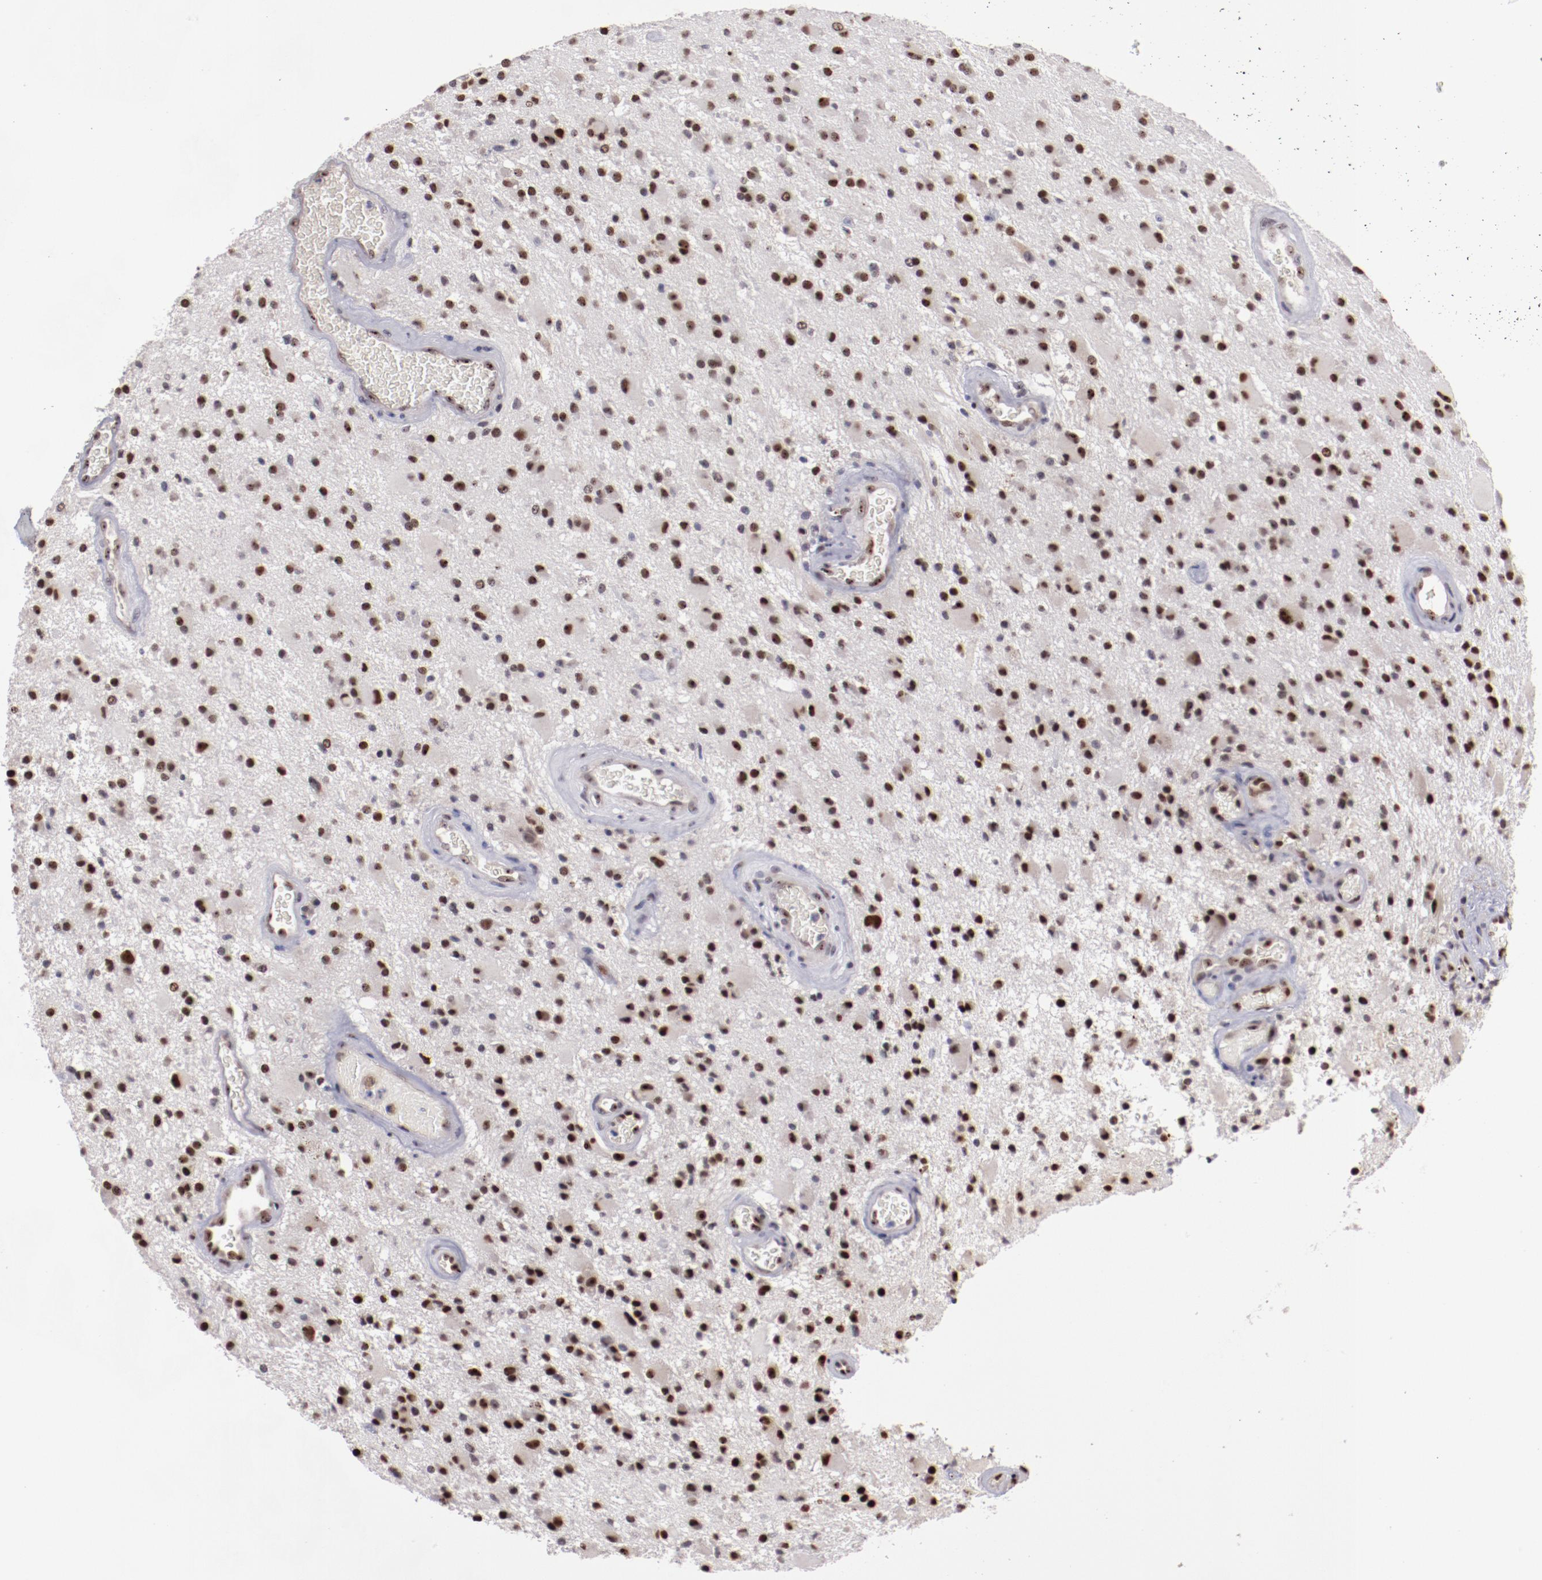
{"staining": {"intensity": "moderate", "quantity": ">75%", "location": "nuclear"}, "tissue": "glioma", "cell_type": "Tumor cells", "image_type": "cancer", "snomed": [{"axis": "morphology", "description": "Glioma, malignant, Low grade"}, {"axis": "topography", "description": "Brain"}], "caption": "Protein expression analysis of human glioma reveals moderate nuclear expression in approximately >75% of tumor cells. (Stains: DAB in brown, nuclei in blue, Microscopy: brightfield microscopy at high magnification).", "gene": "DDX24", "patient": {"sex": "male", "age": 58}}